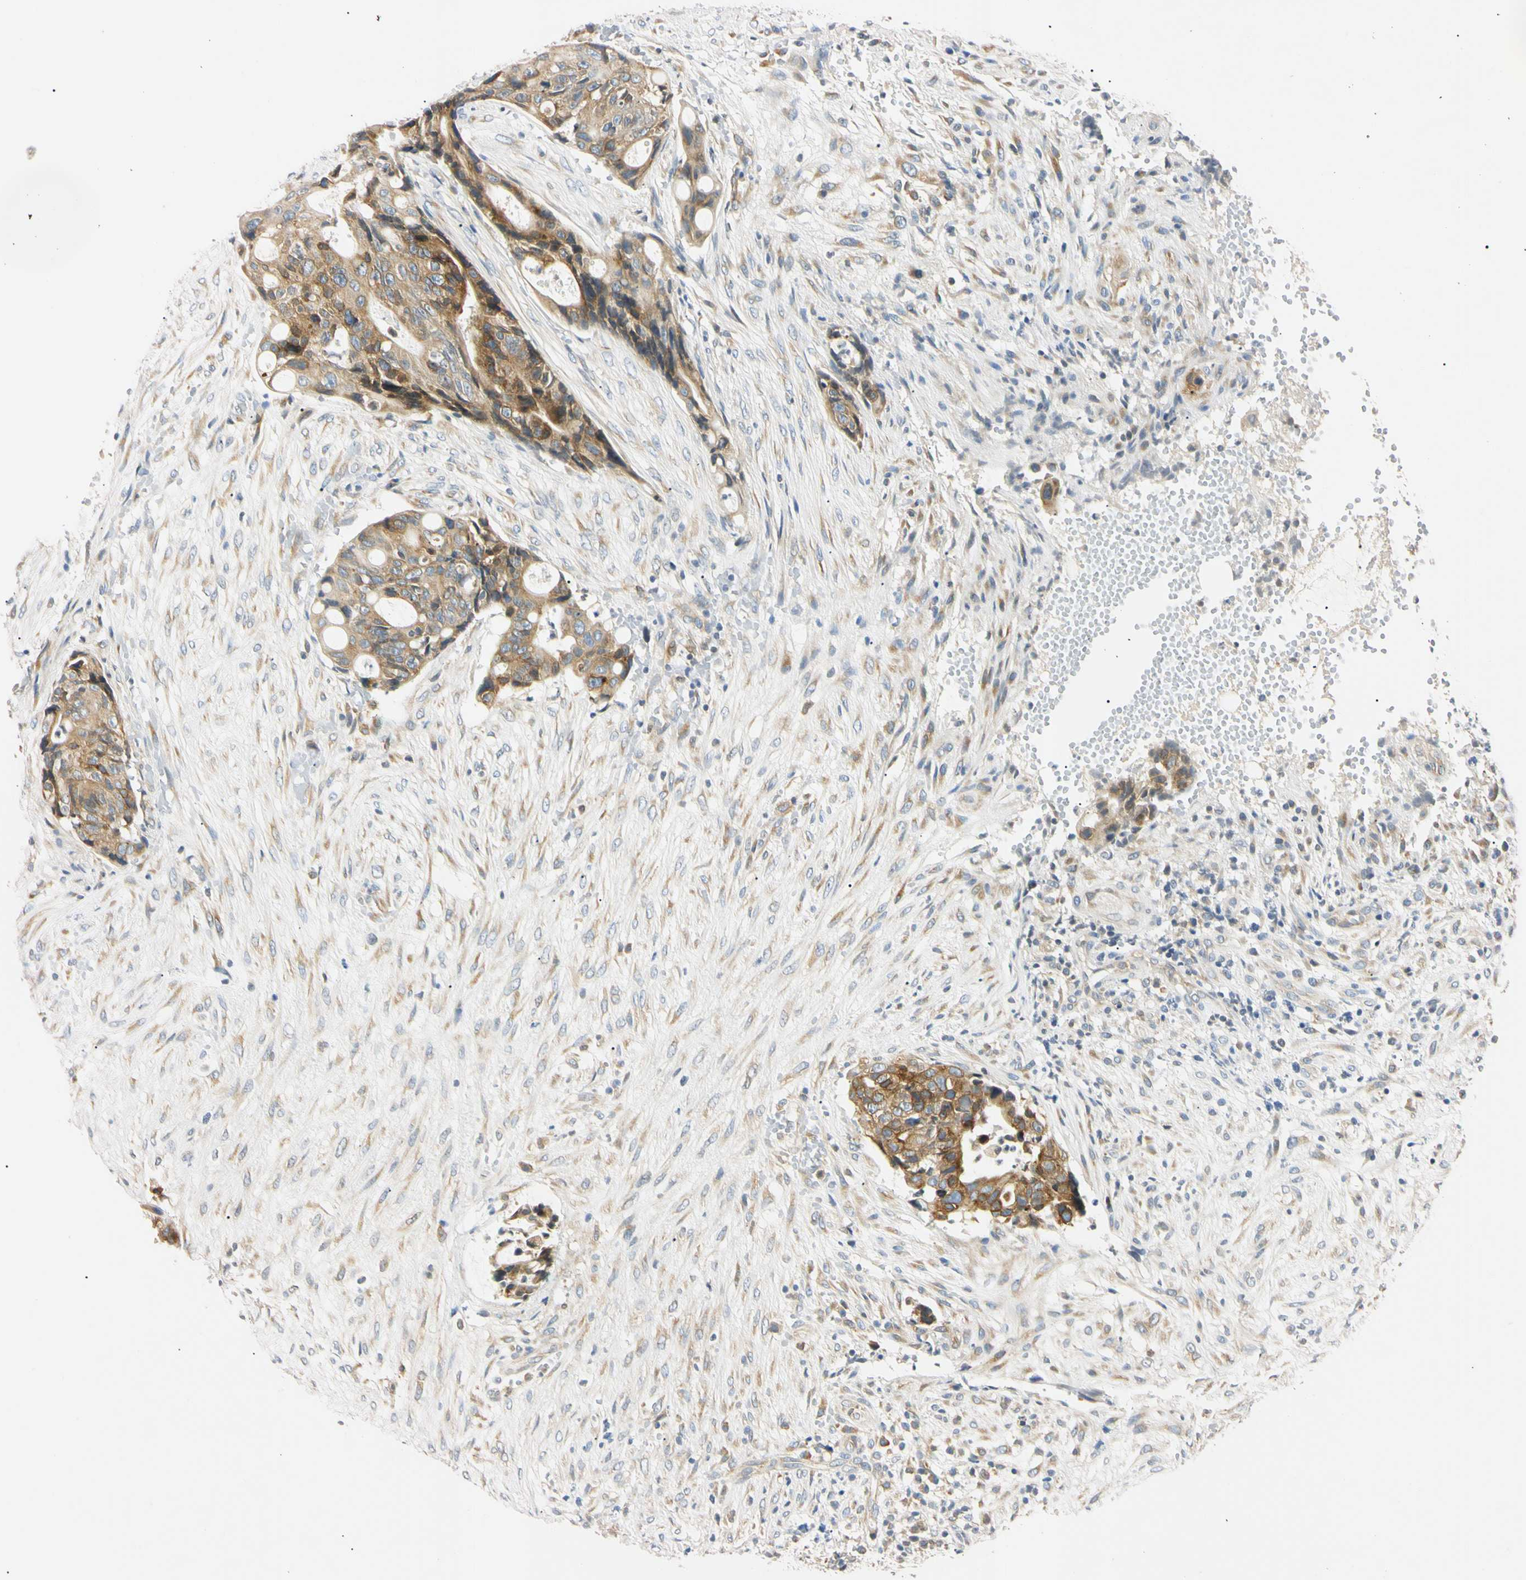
{"staining": {"intensity": "moderate", "quantity": ">75%", "location": "cytoplasmic/membranous"}, "tissue": "colorectal cancer", "cell_type": "Tumor cells", "image_type": "cancer", "snomed": [{"axis": "morphology", "description": "Adenocarcinoma, NOS"}, {"axis": "topography", "description": "Colon"}], "caption": "Moderate cytoplasmic/membranous protein positivity is appreciated in approximately >75% of tumor cells in adenocarcinoma (colorectal).", "gene": "DNAJB12", "patient": {"sex": "female", "age": 57}}